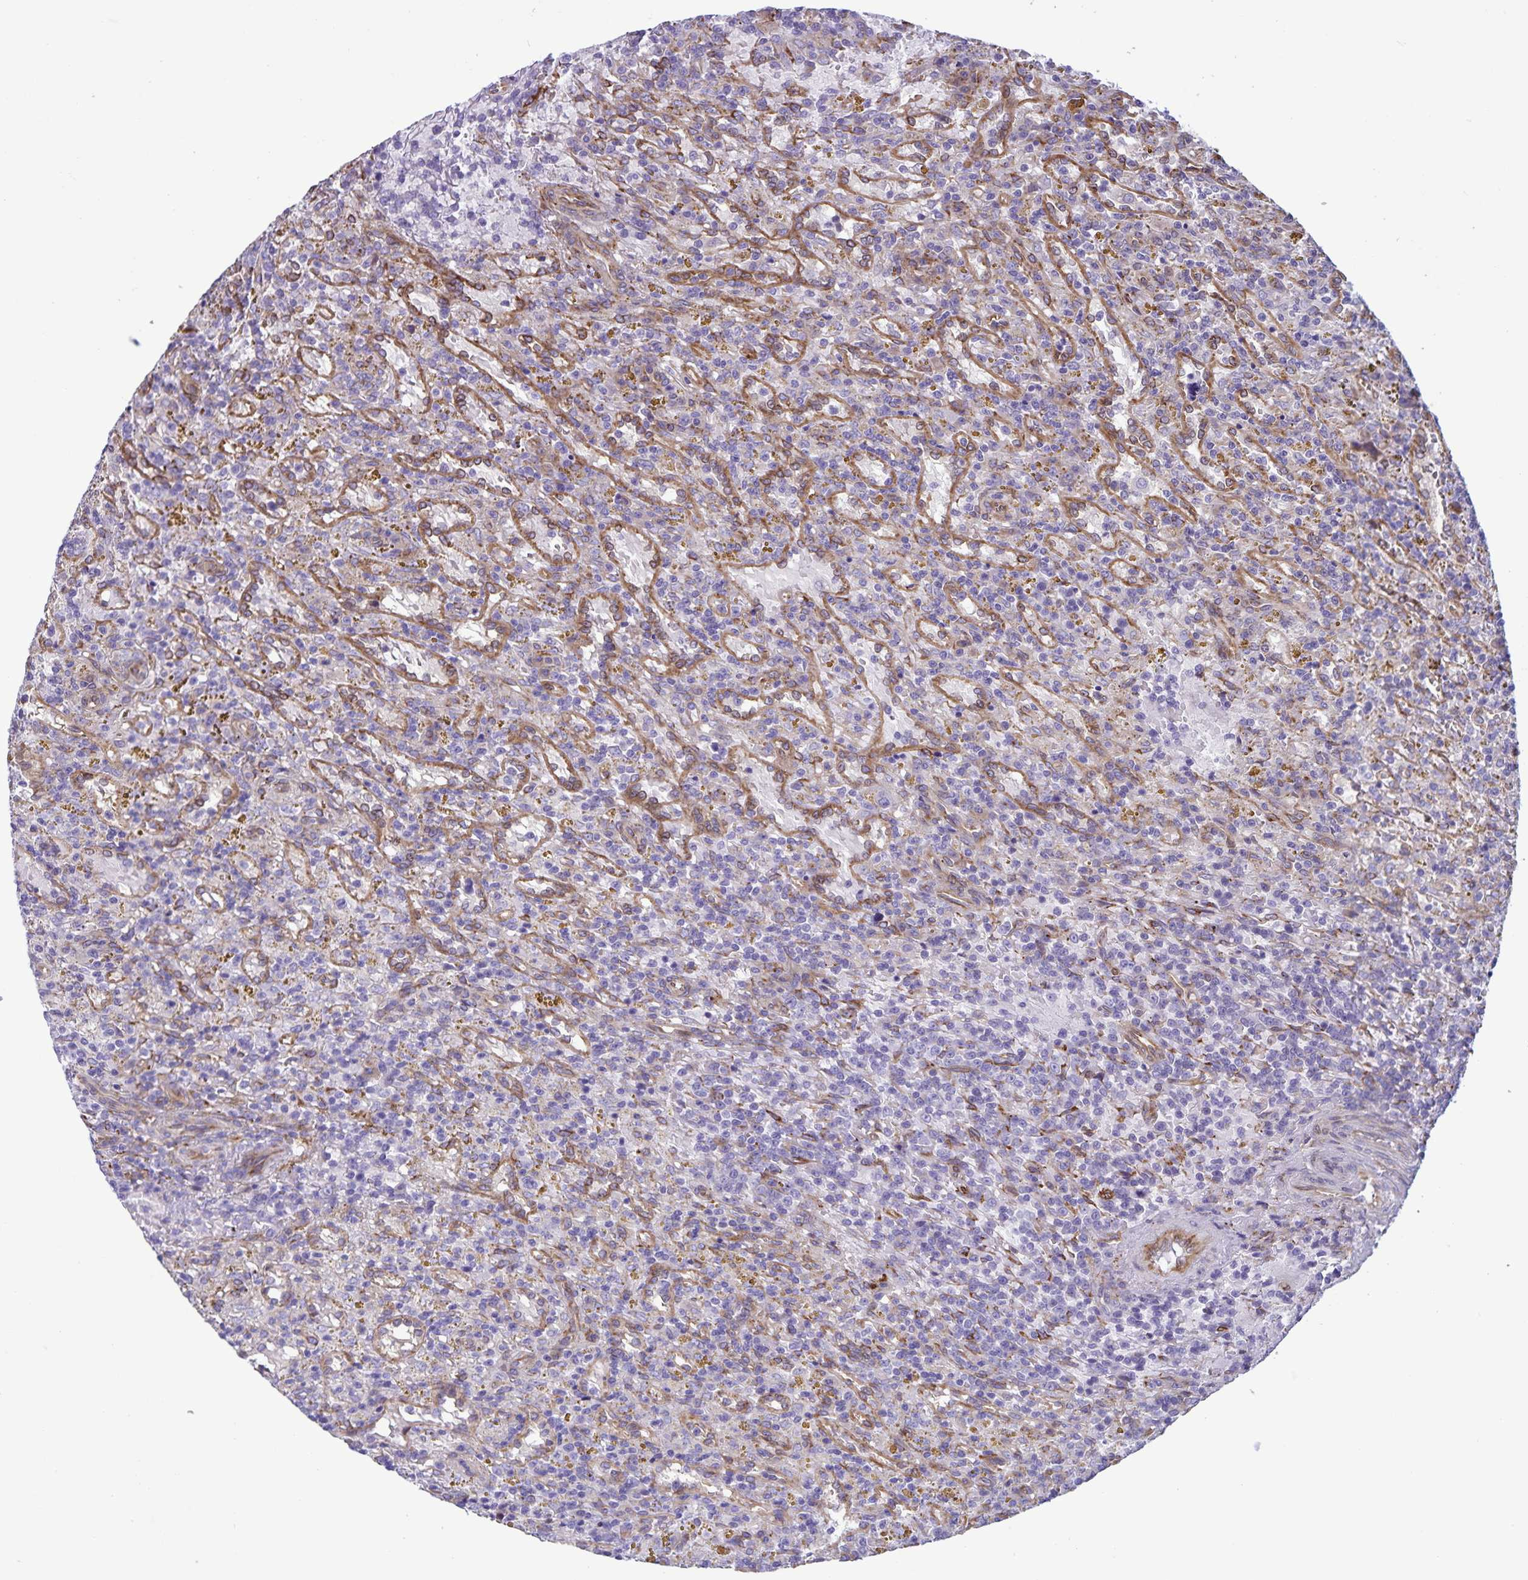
{"staining": {"intensity": "negative", "quantity": "none", "location": "none"}, "tissue": "lymphoma", "cell_type": "Tumor cells", "image_type": "cancer", "snomed": [{"axis": "morphology", "description": "Malignant lymphoma, non-Hodgkin's type, Low grade"}, {"axis": "topography", "description": "Spleen"}], "caption": "There is no significant positivity in tumor cells of lymphoma.", "gene": "RCN1", "patient": {"sex": "female", "age": 65}}